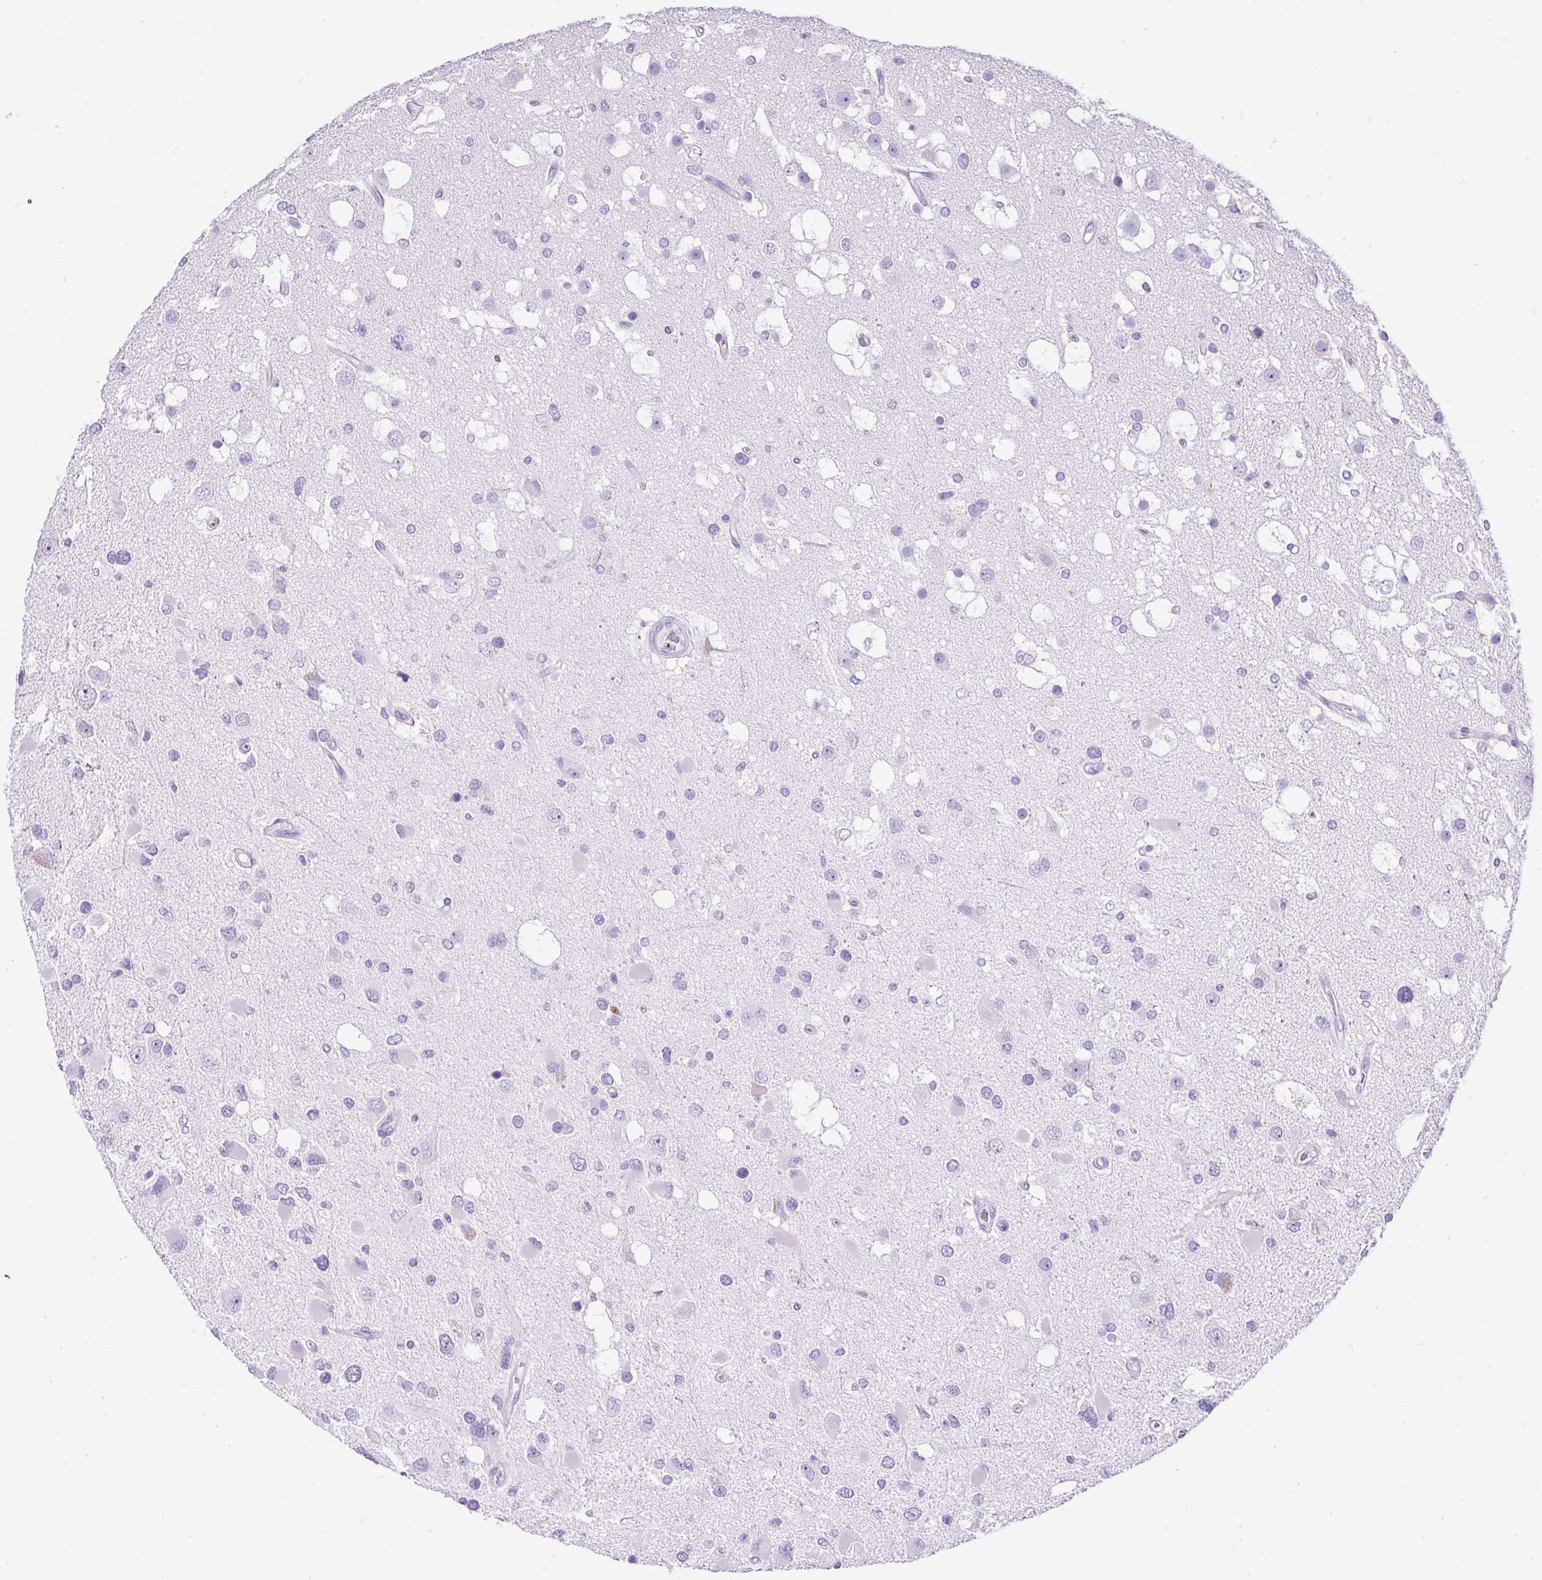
{"staining": {"intensity": "negative", "quantity": "none", "location": "none"}, "tissue": "glioma", "cell_type": "Tumor cells", "image_type": "cancer", "snomed": [{"axis": "morphology", "description": "Glioma, malignant, High grade"}, {"axis": "topography", "description": "Brain"}], "caption": "This is an IHC image of glioma. There is no expression in tumor cells.", "gene": "PDIA2", "patient": {"sex": "male", "age": 53}}